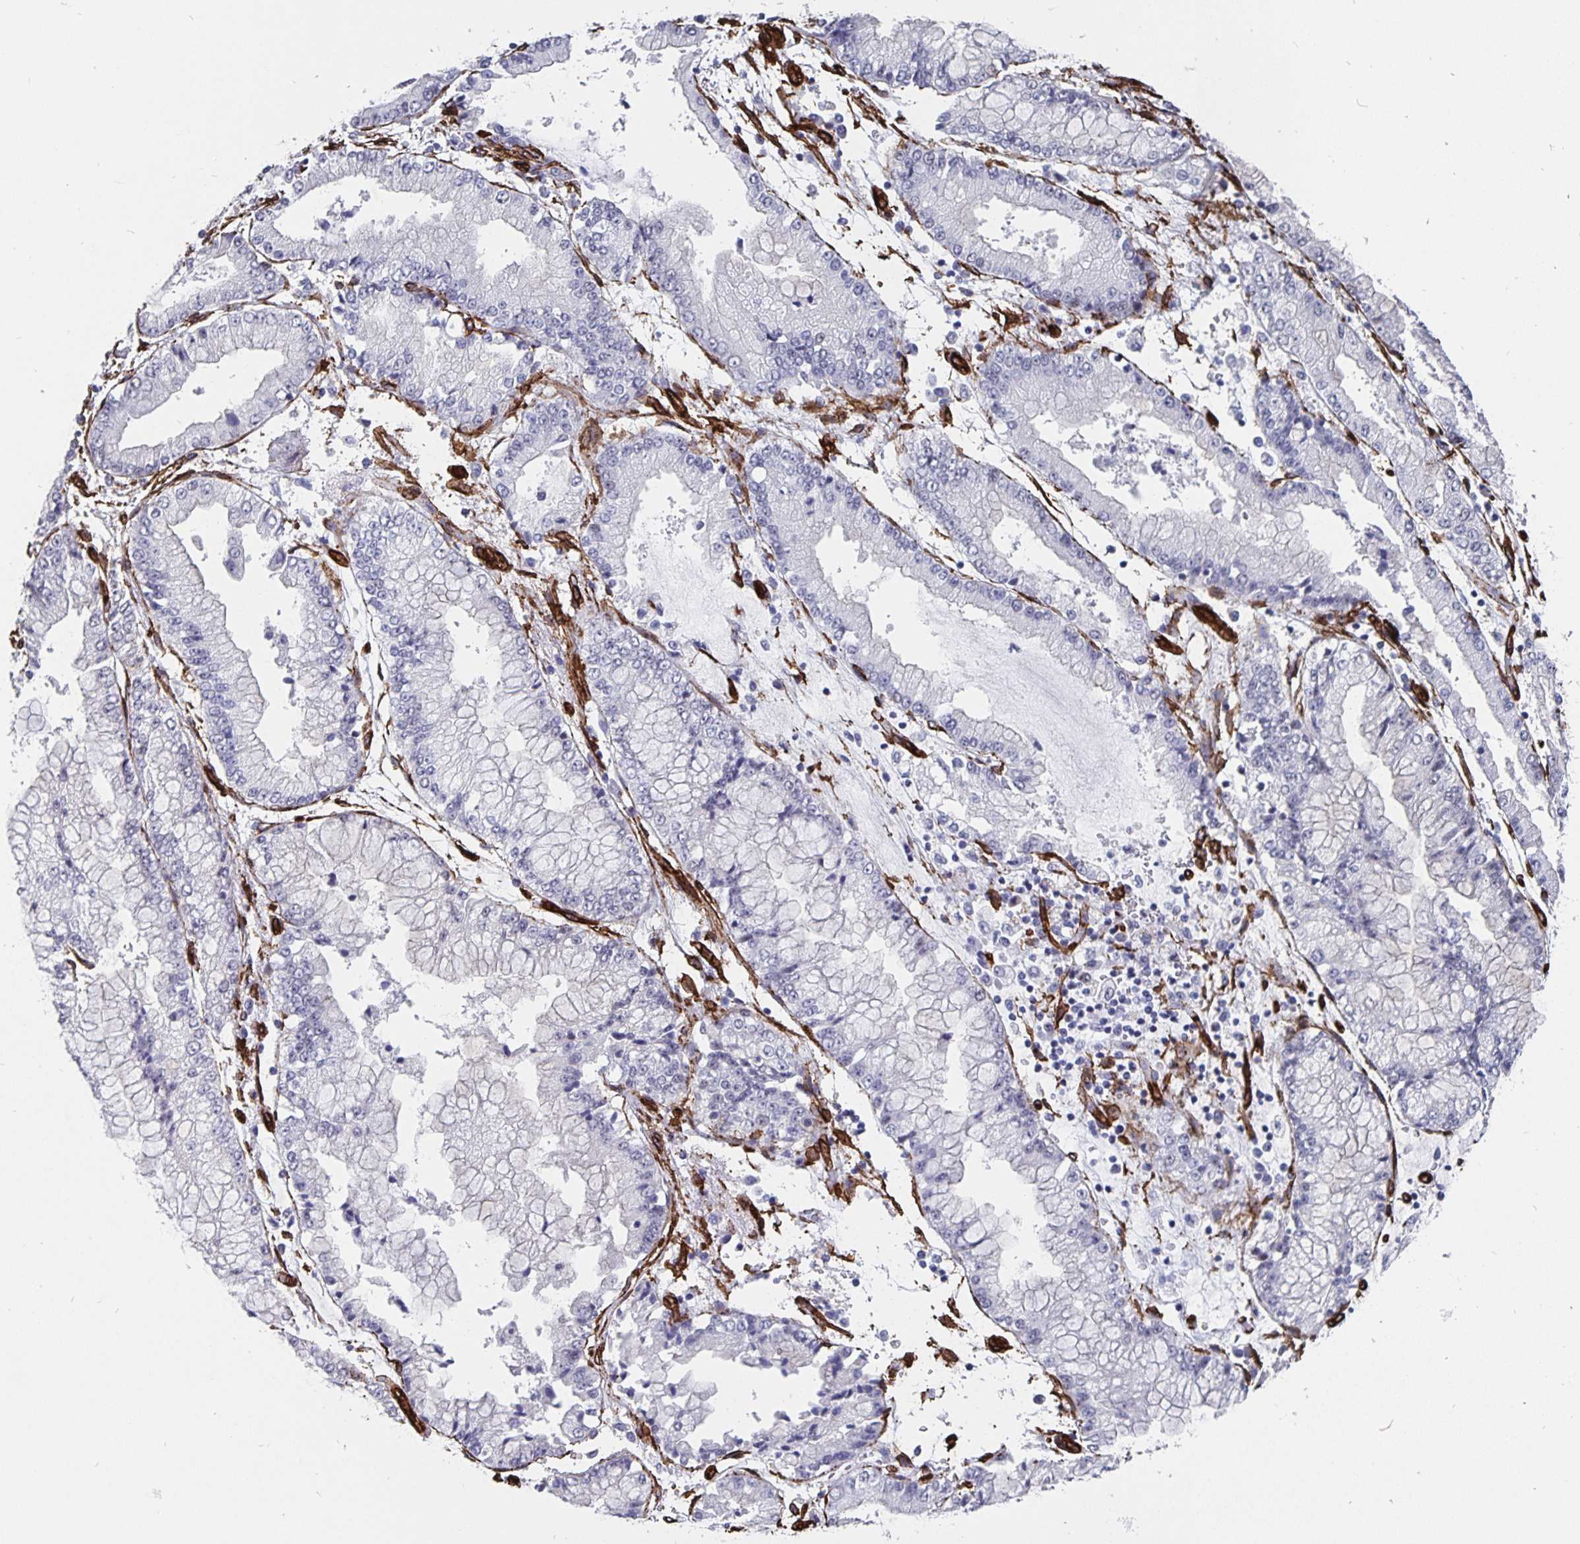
{"staining": {"intensity": "negative", "quantity": "none", "location": "none"}, "tissue": "stomach cancer", "cell_type": "Tumor cells", "image_type": "cancer", "snomed": [{"axis": "morphology", "description": "Adenocarcinoma, NOS"}, {"axis": "topography", "description": "Stomach, upper"}], "caption": "A histopathology image of stomach adenocarcinoma stained for a protein displays no brown staining in tumor cells.", "gene": "DCHS2", "patient": {"sex": "female", "age": 74}}